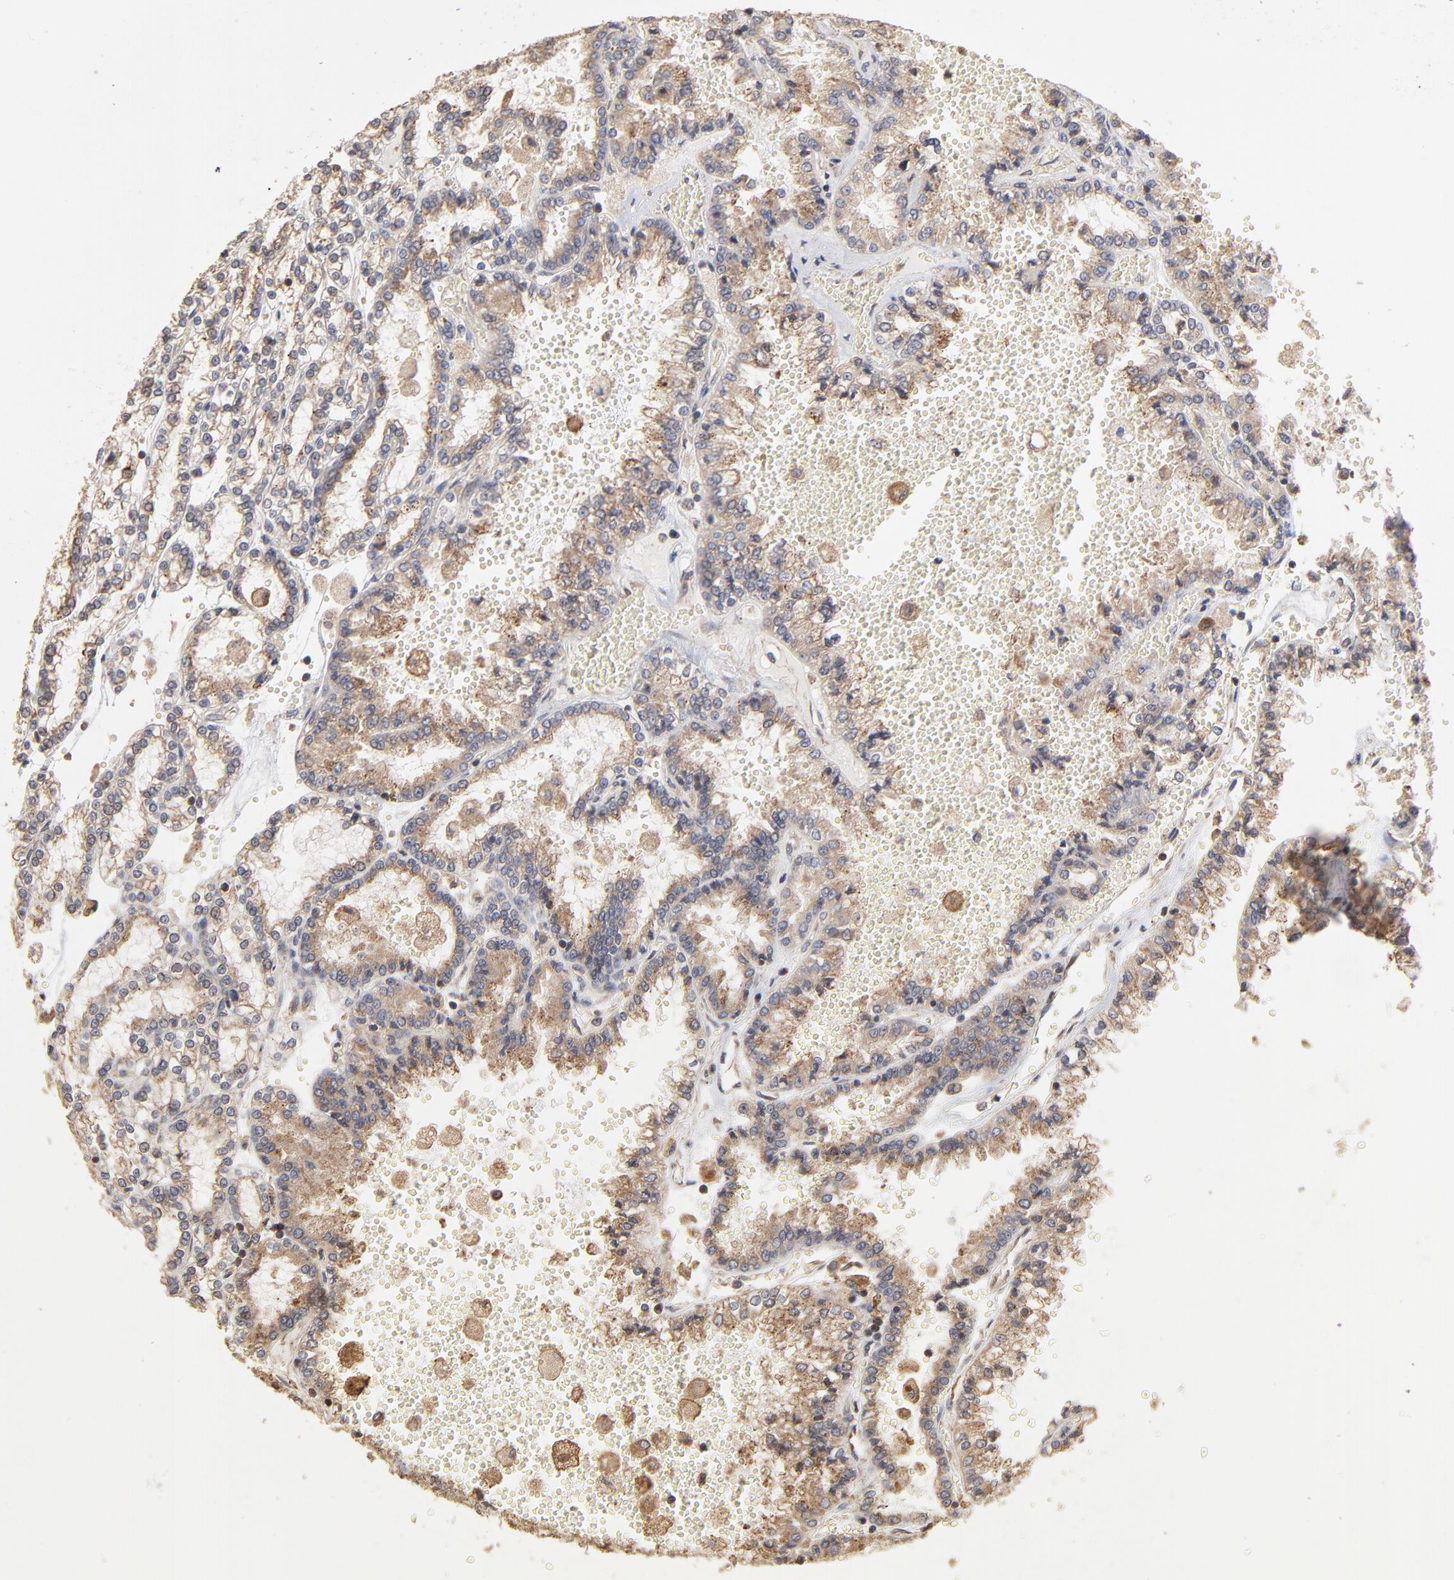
{"staining": {"intensity": "moderate", "quantity": ">75%", "location": "cytoplasmic/membranous"}, "tissue": "renal cancer", "cell_type": "Tumor cells", "image_type": "cancer", "snomed": [{"axis": "morphology", "description": "Adenocarcinoma, NOS"}, {"axis": "topography", "description": "Kidney"}], "caption": "This is a histology image of IHC staining of adenocarcinoma (renal), which shows moderate expression in the cytoplasmic/membranous of tumor cells.", "gene": "RNF213", "patient": {"sex": "female", "age": 56}}